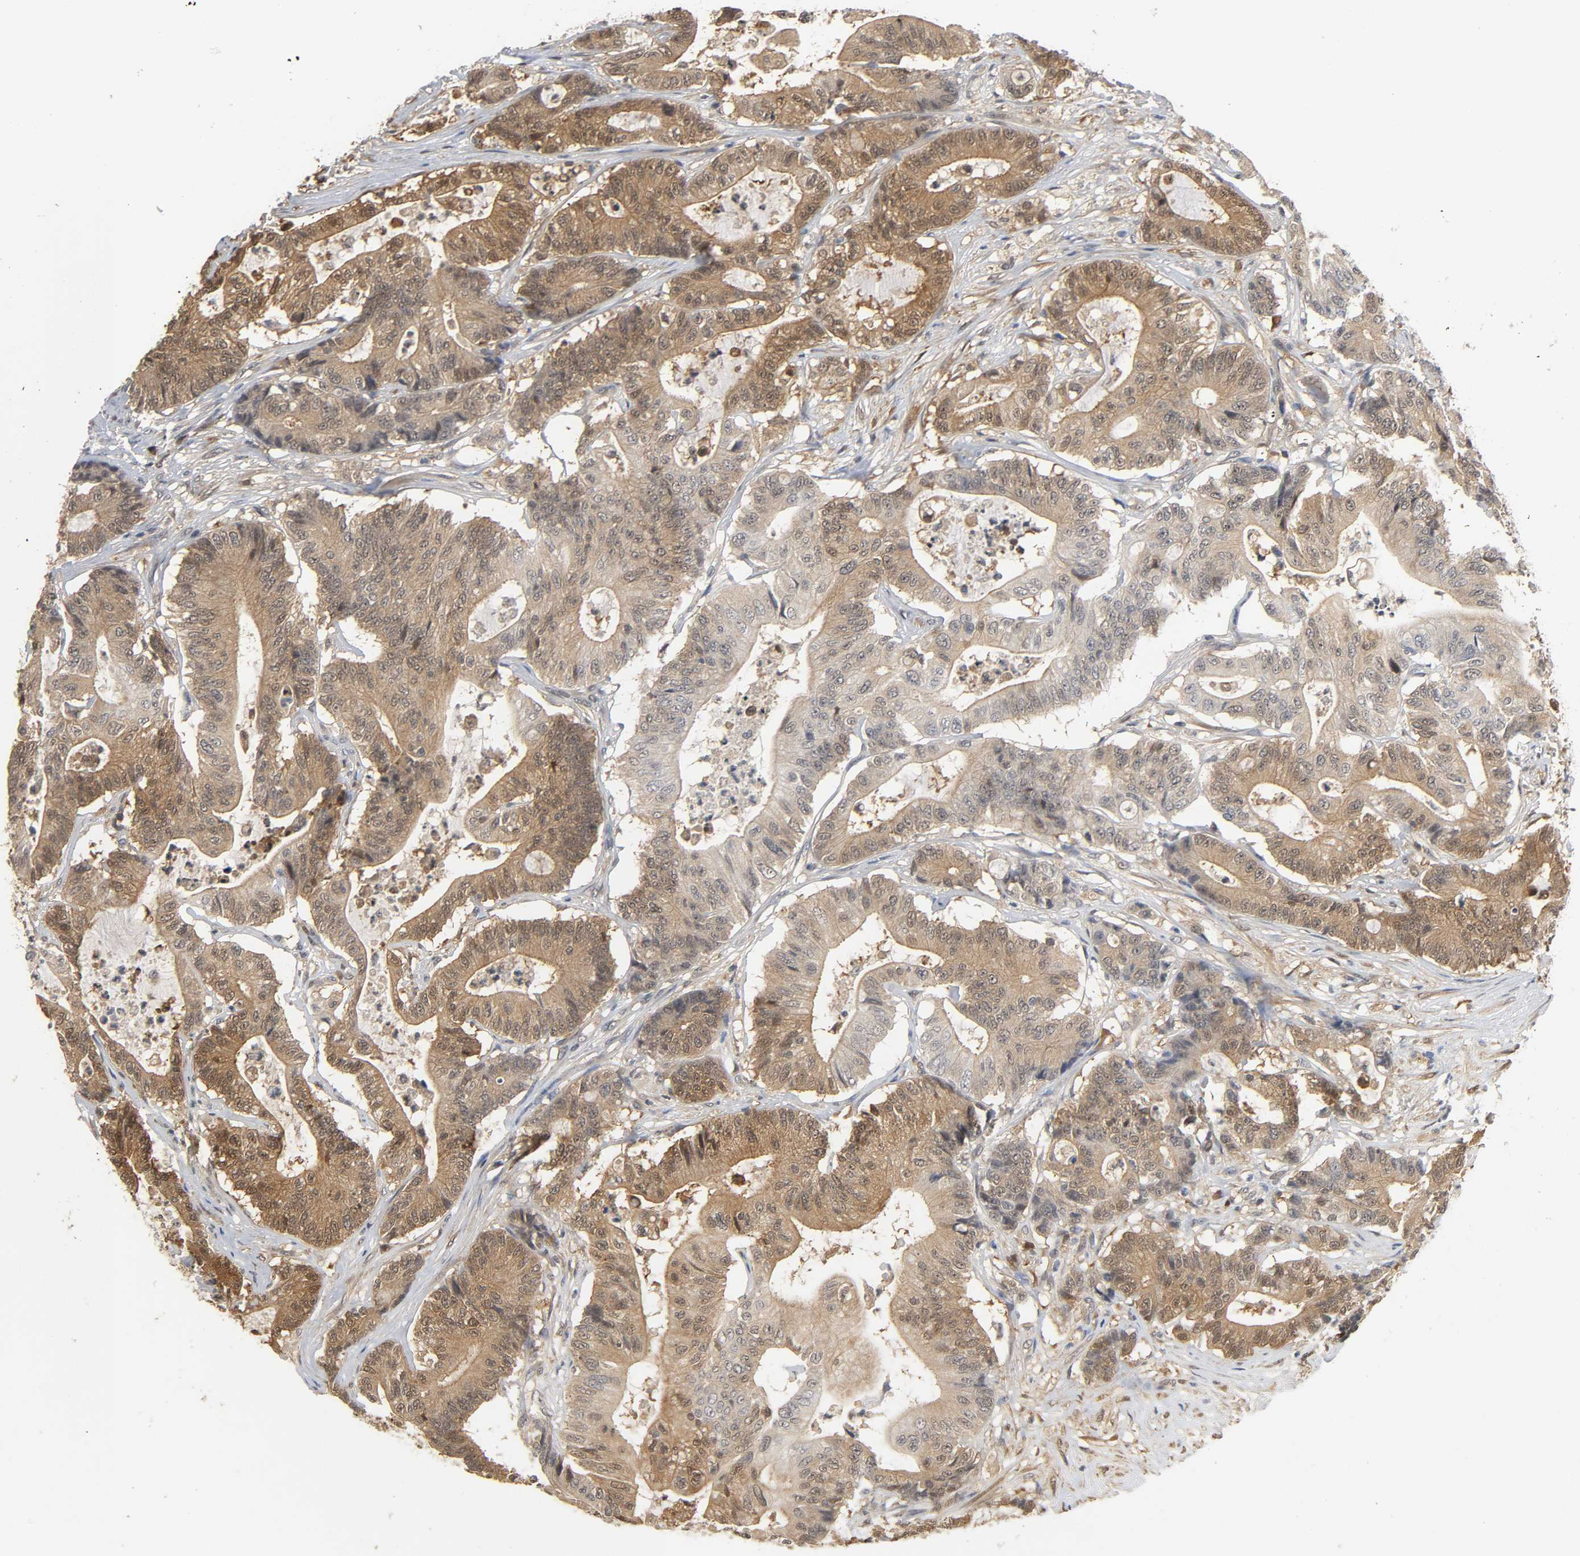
{"staining": {"intensity": "strong", "quantity": ">75%", "location": "cytoplasmic/membranous"}, "tissue": "colorectal cancer", "cell_type": "Tumor cells", "image_type": "cancer", "snomed": [{"axis": "morphology", "description": "Adenocarcinoma, NOS"}, {"axis": "topography", "description": "Colon"}], "caption": "A high-resolution photomicrograph shows immunohistochemistry (IHC) staining of colorectal adenocarcinoma, which demonstrates strong cytoplasmic/membranous positivity in approximately >75% of tumor cells.", "gene": "MIF", "patient": {"sex": "female", "age": 84}}